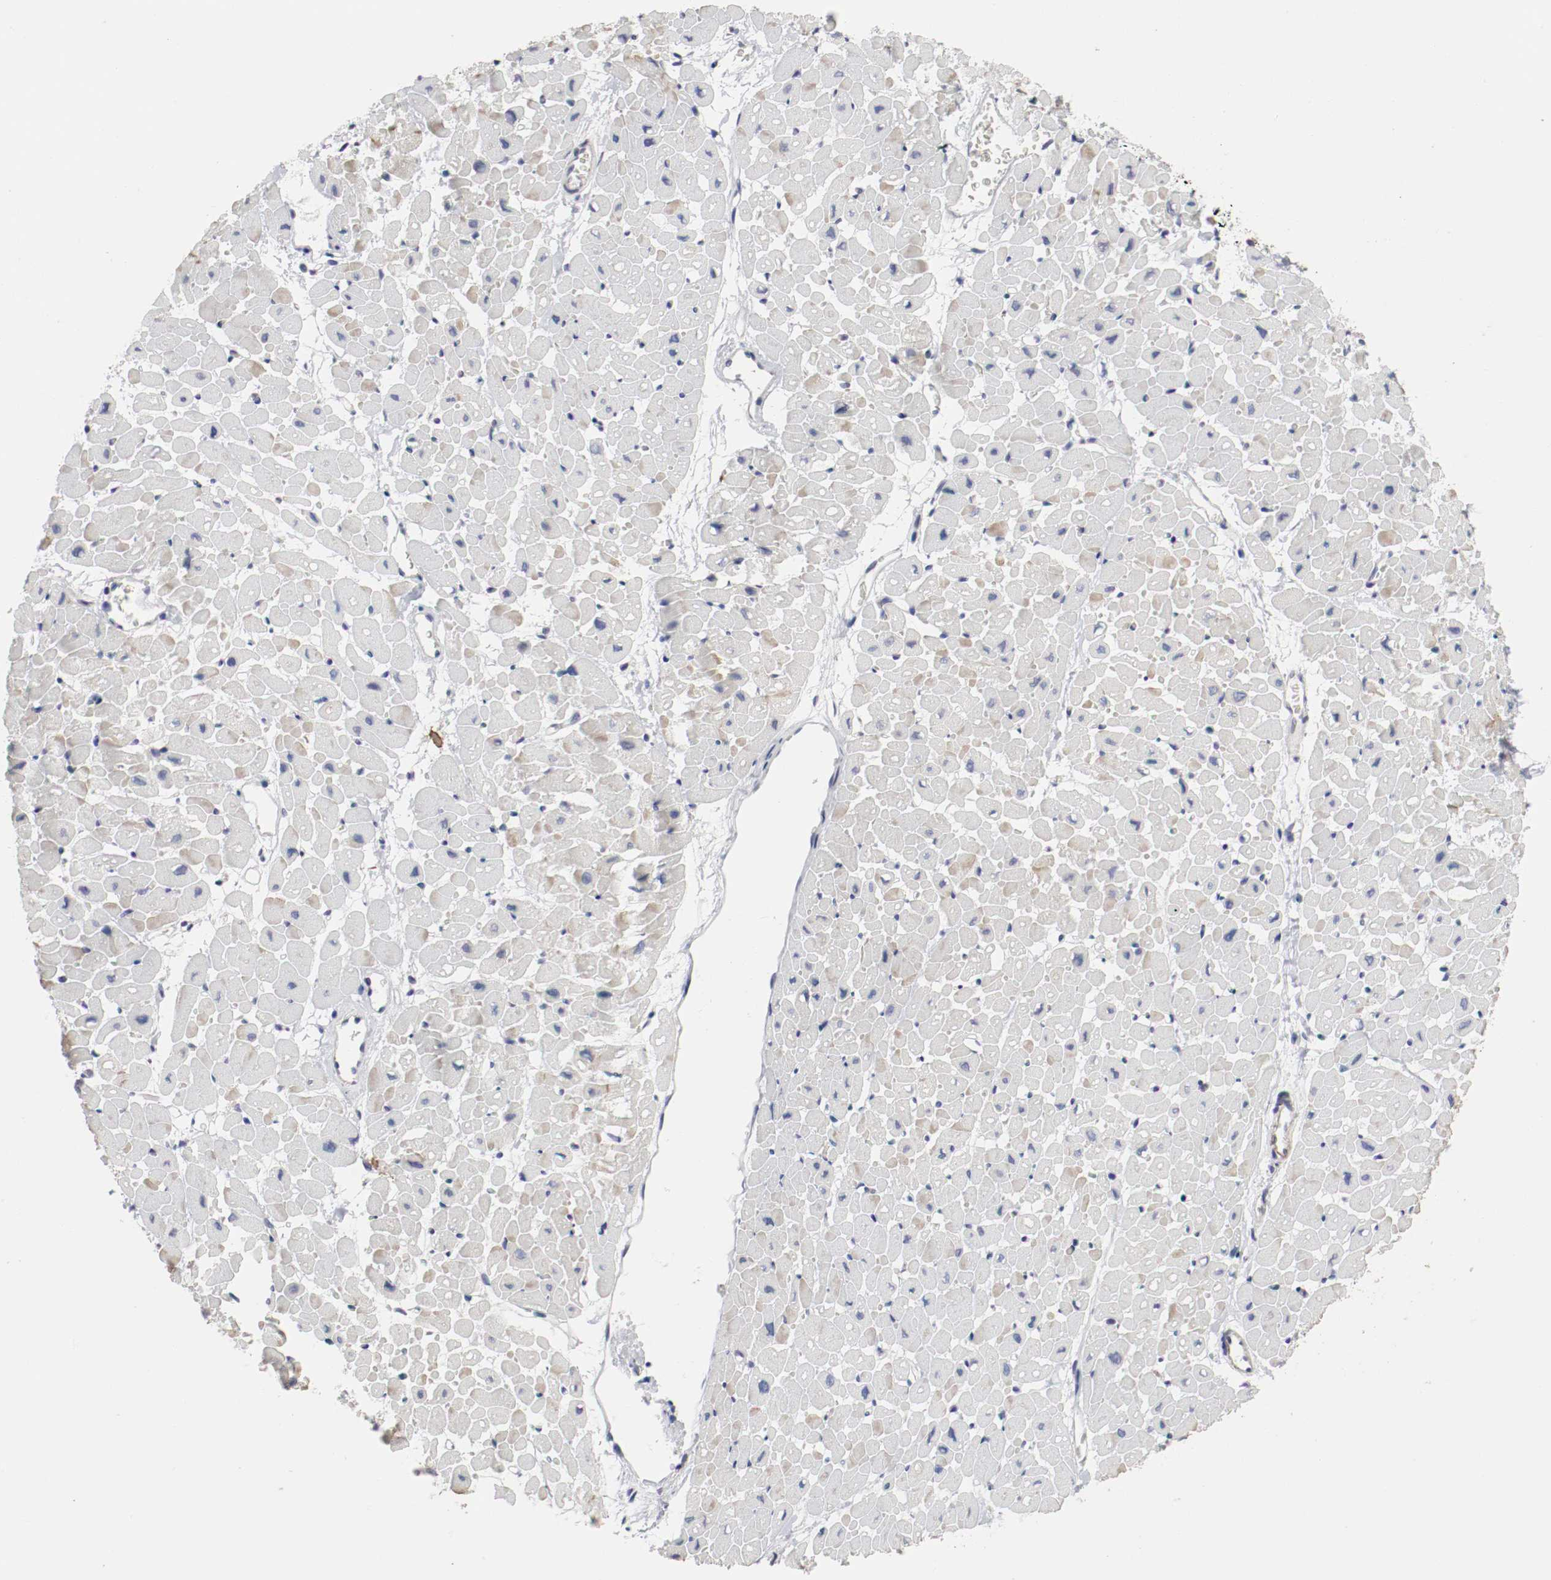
{"staining": {"intensity": "negative", "quantity": "none", "location": "none"}, "tissue": "heart muscle", "cell_type": "Cardiomyocytes", "image_type": "normal", "snomed": [{"axis": "morphology", "description": "Normal tissue, NOS"}, {"axis": "topography", "description": "Heart"}], "caption": "There is no significant staining in cardiomyocytes of heart muscle.", "gene": "KIT", "patient": {"sex": "male", "age": 45}}